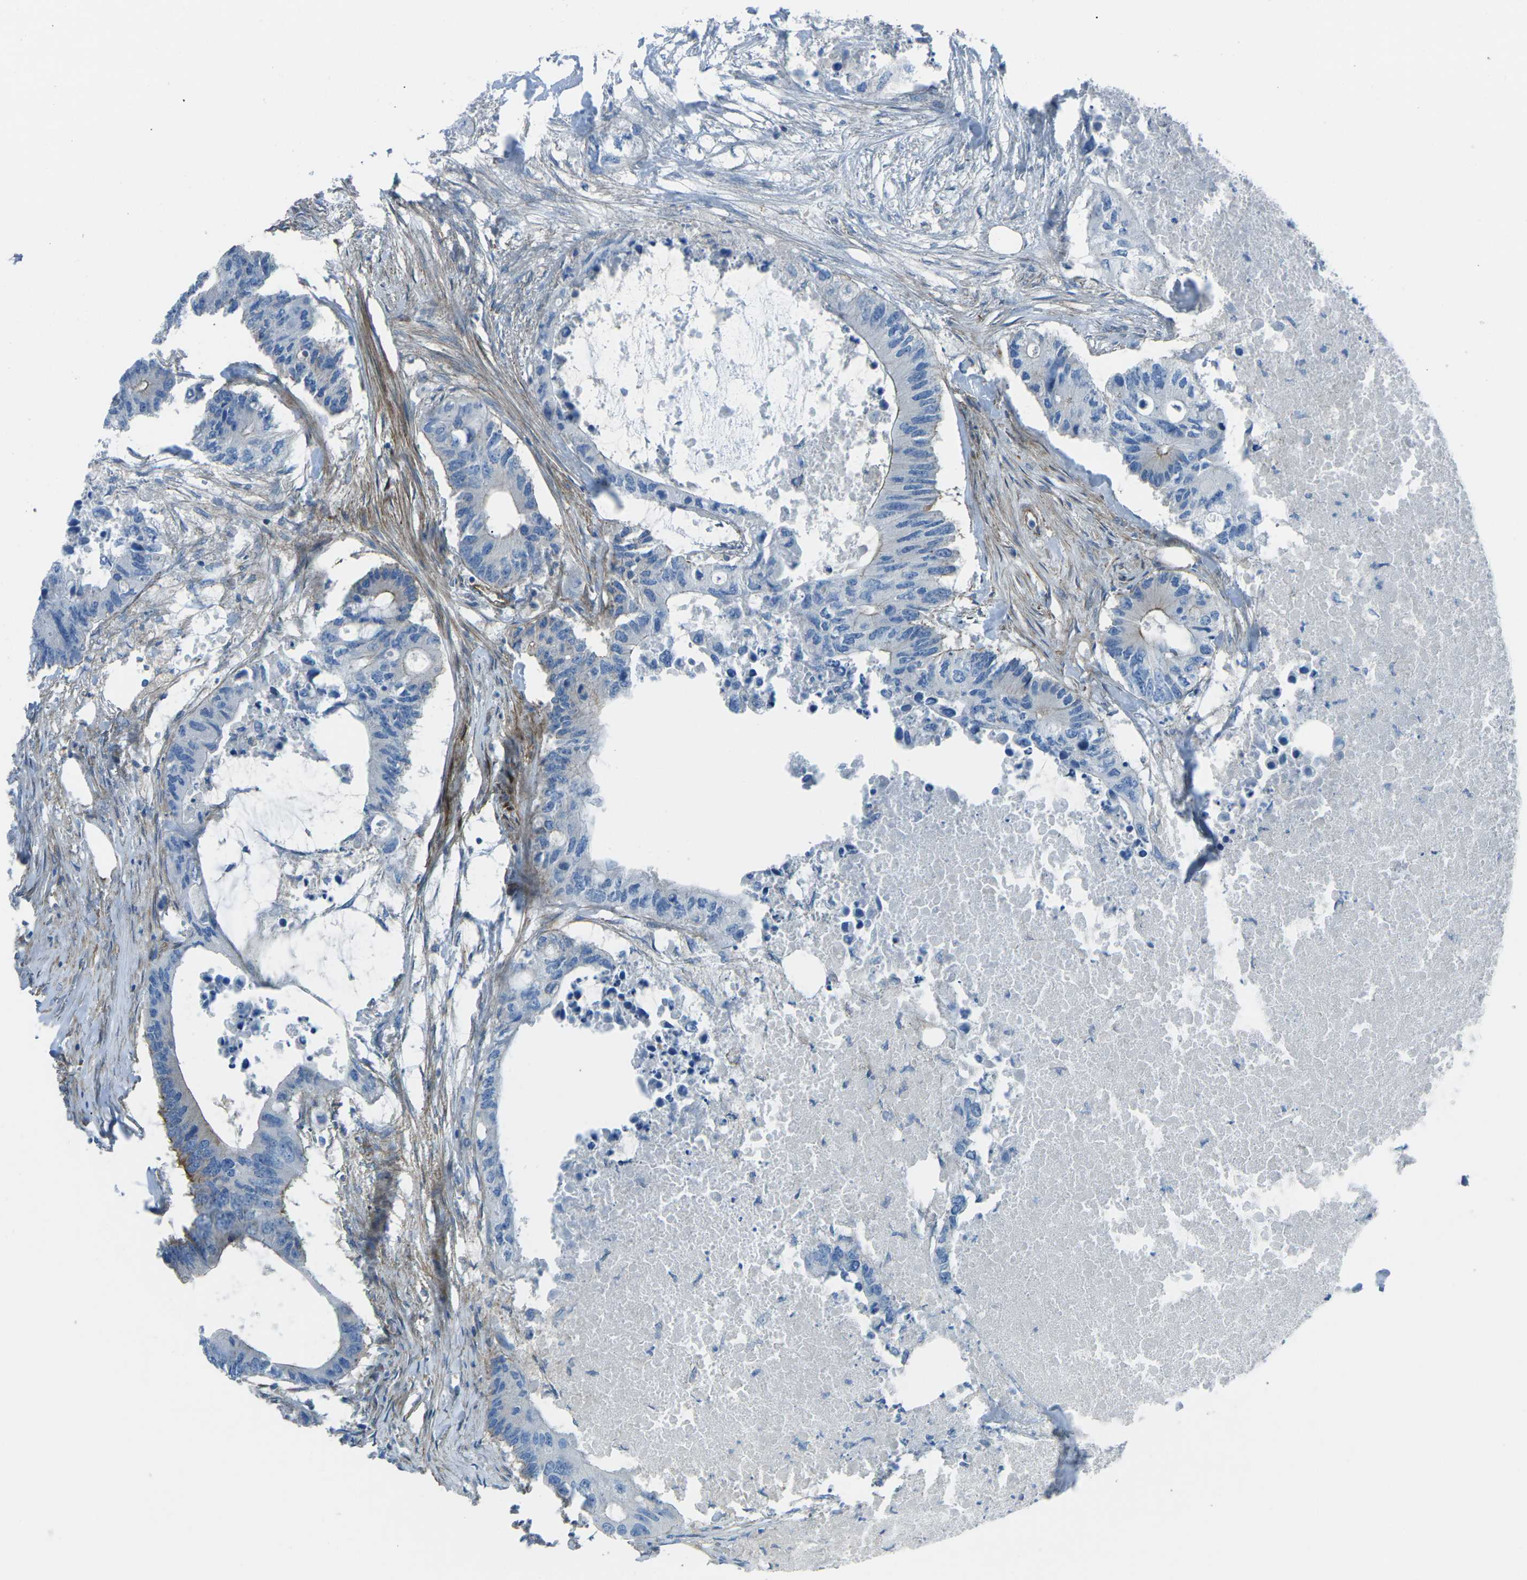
{"staining": {"intensity": "negative", "quantity": "none", "location": "none"}, "tissue": "colorectal cancer", "cell_type": "Tumor cells", "image_type": "cancer", "snomed": [{"axis": "morphology", "description": "Adenocarcinoma, NOS"}, {"axis": "topography", "description": "Colon"}], "caption": "Image shows no protein staining in tumor cells of colorectal adenocarcinoma tissue.", "gene": "UTRN", "patient": {"sex": "male", "age": 71}}